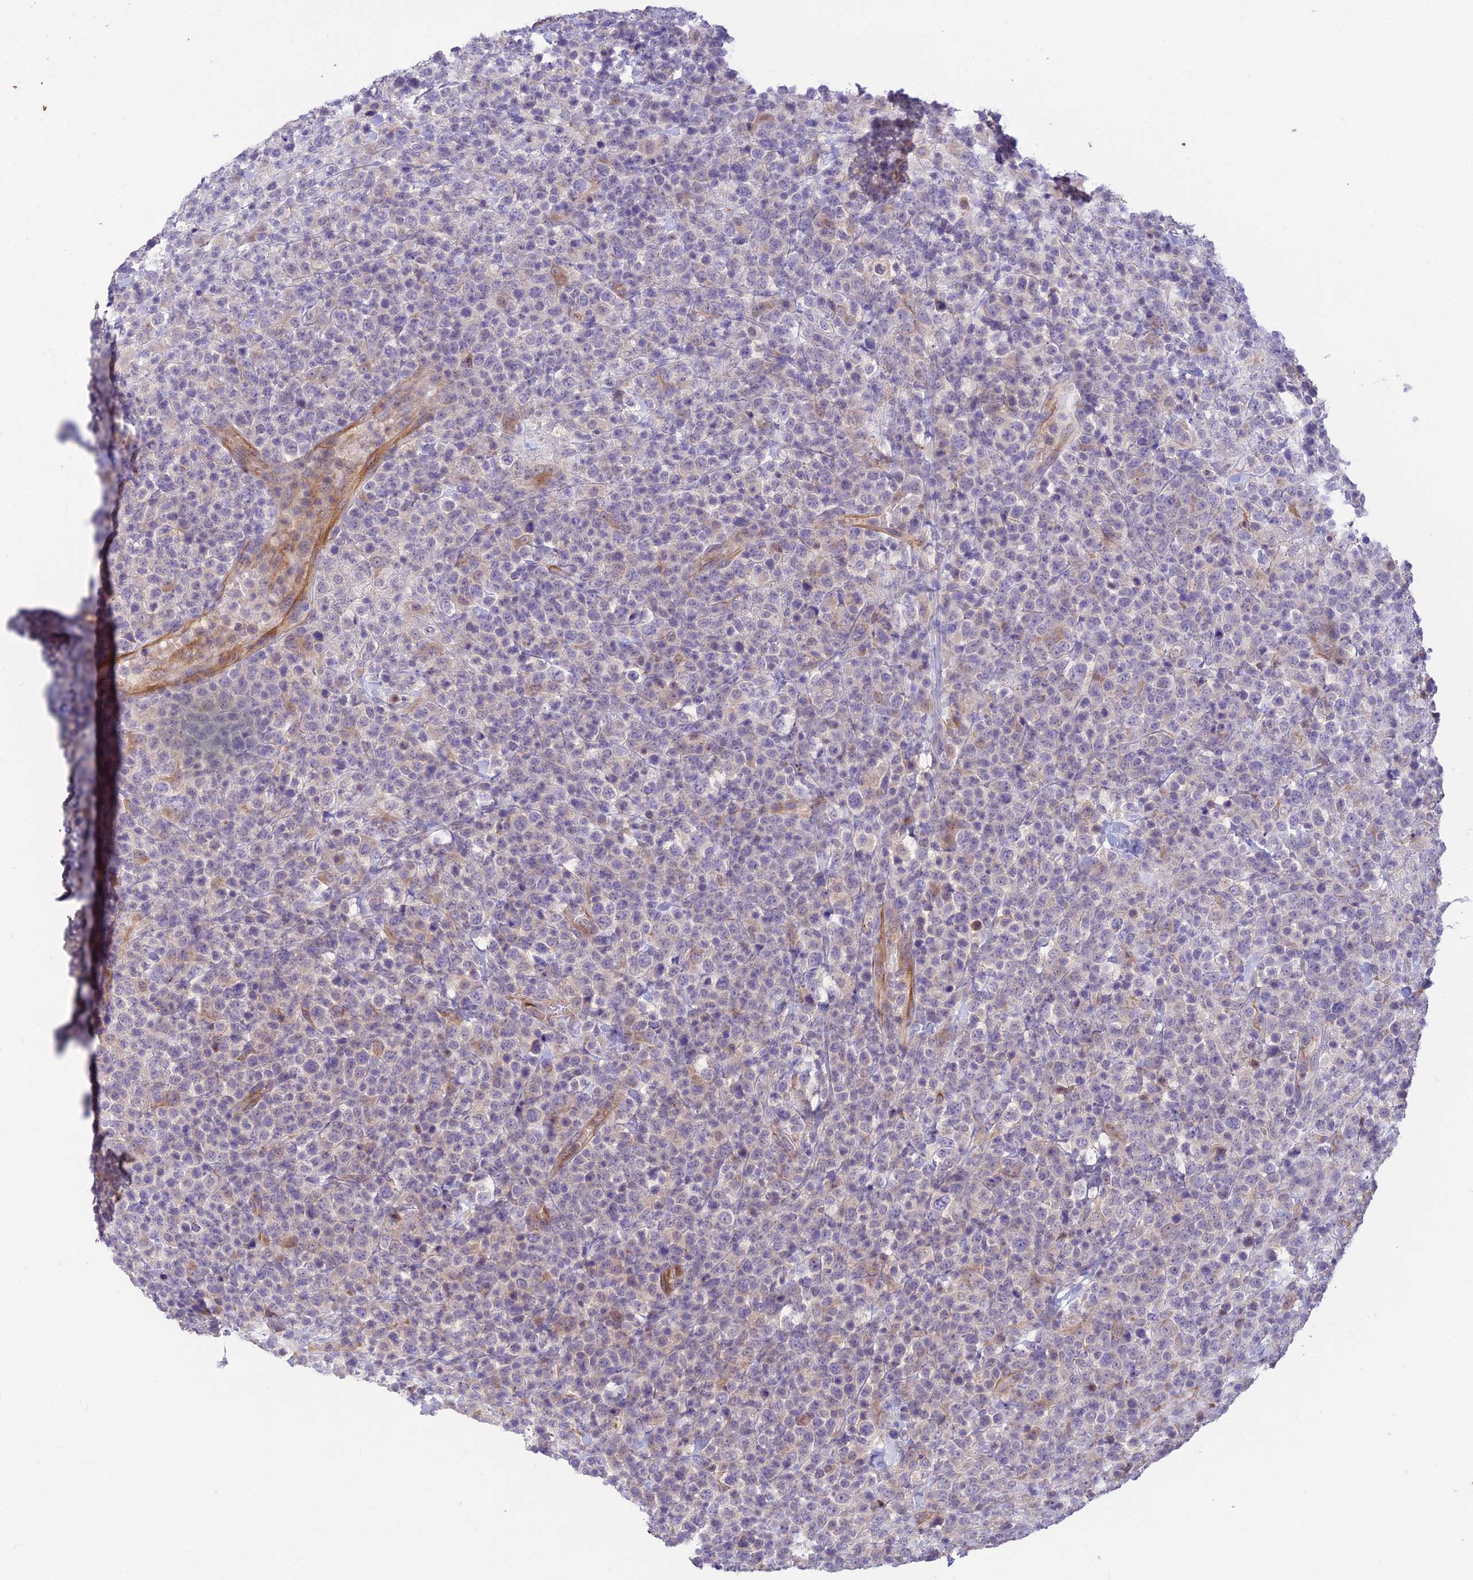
{"staining": {"intensity": "negative", "quantity": "none", "location": "none"}, "tissue": "lymphoma", "cell_type": "Tumor cells", "image_type": "cancer", "snomed": [{"axis": "morphology", "description": "Malignant lymphoma, non-Hodgkin's type, High grade"}, {"axis": "topography", "description": "Colon"}], "caption": "The immunohistochemistry (IHC) photomicrograph has no significant staining in tumor cells of lymphoma tissue. (Brightfield microscopy of DAB immunohistochemistry at high magnification).", "gene": "ST8SIA5", "patient": {"sex": "female", "age": 53}}